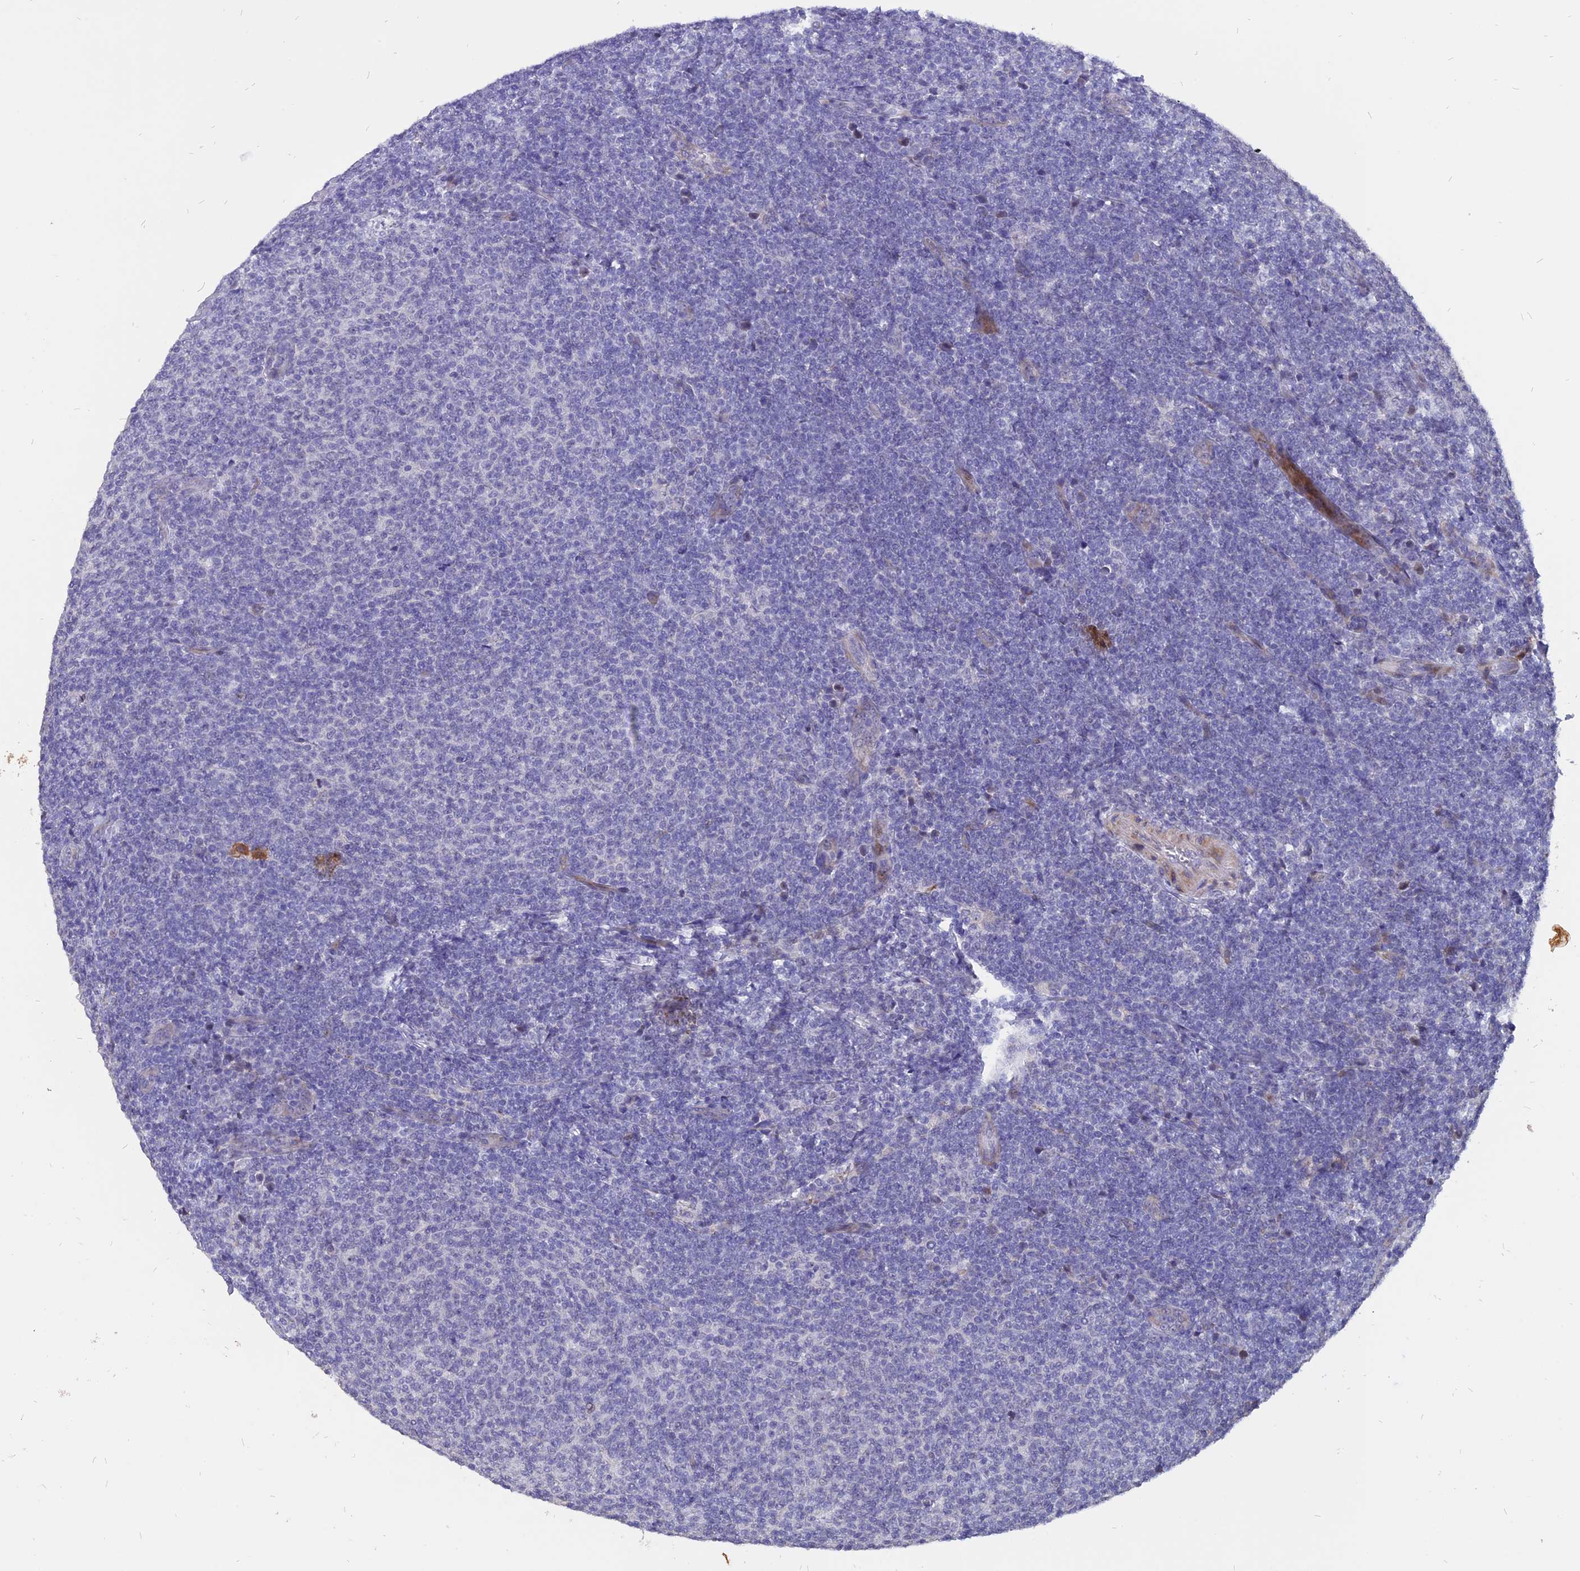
{"staining": {"intensity": "negative", "quantity": "none", "location": "none"}, "tissue": "lymphoma", "cell_type": "Tumor cells", "image_type": "cancer", "snomed": [{"axis": "morphology", "description": "Malignant lymphoma, non-Hodgkin's type, Low grade"}, {"axis": "topography", "description": "Lymph node"}], "caption": "IHC of human malignant lymphoma, non-Hodgkin's type (low-grade) exhibits no expression in tumor cells.", "gene": "TMEM263", "patient": {"sex": "male", "age": 66}}